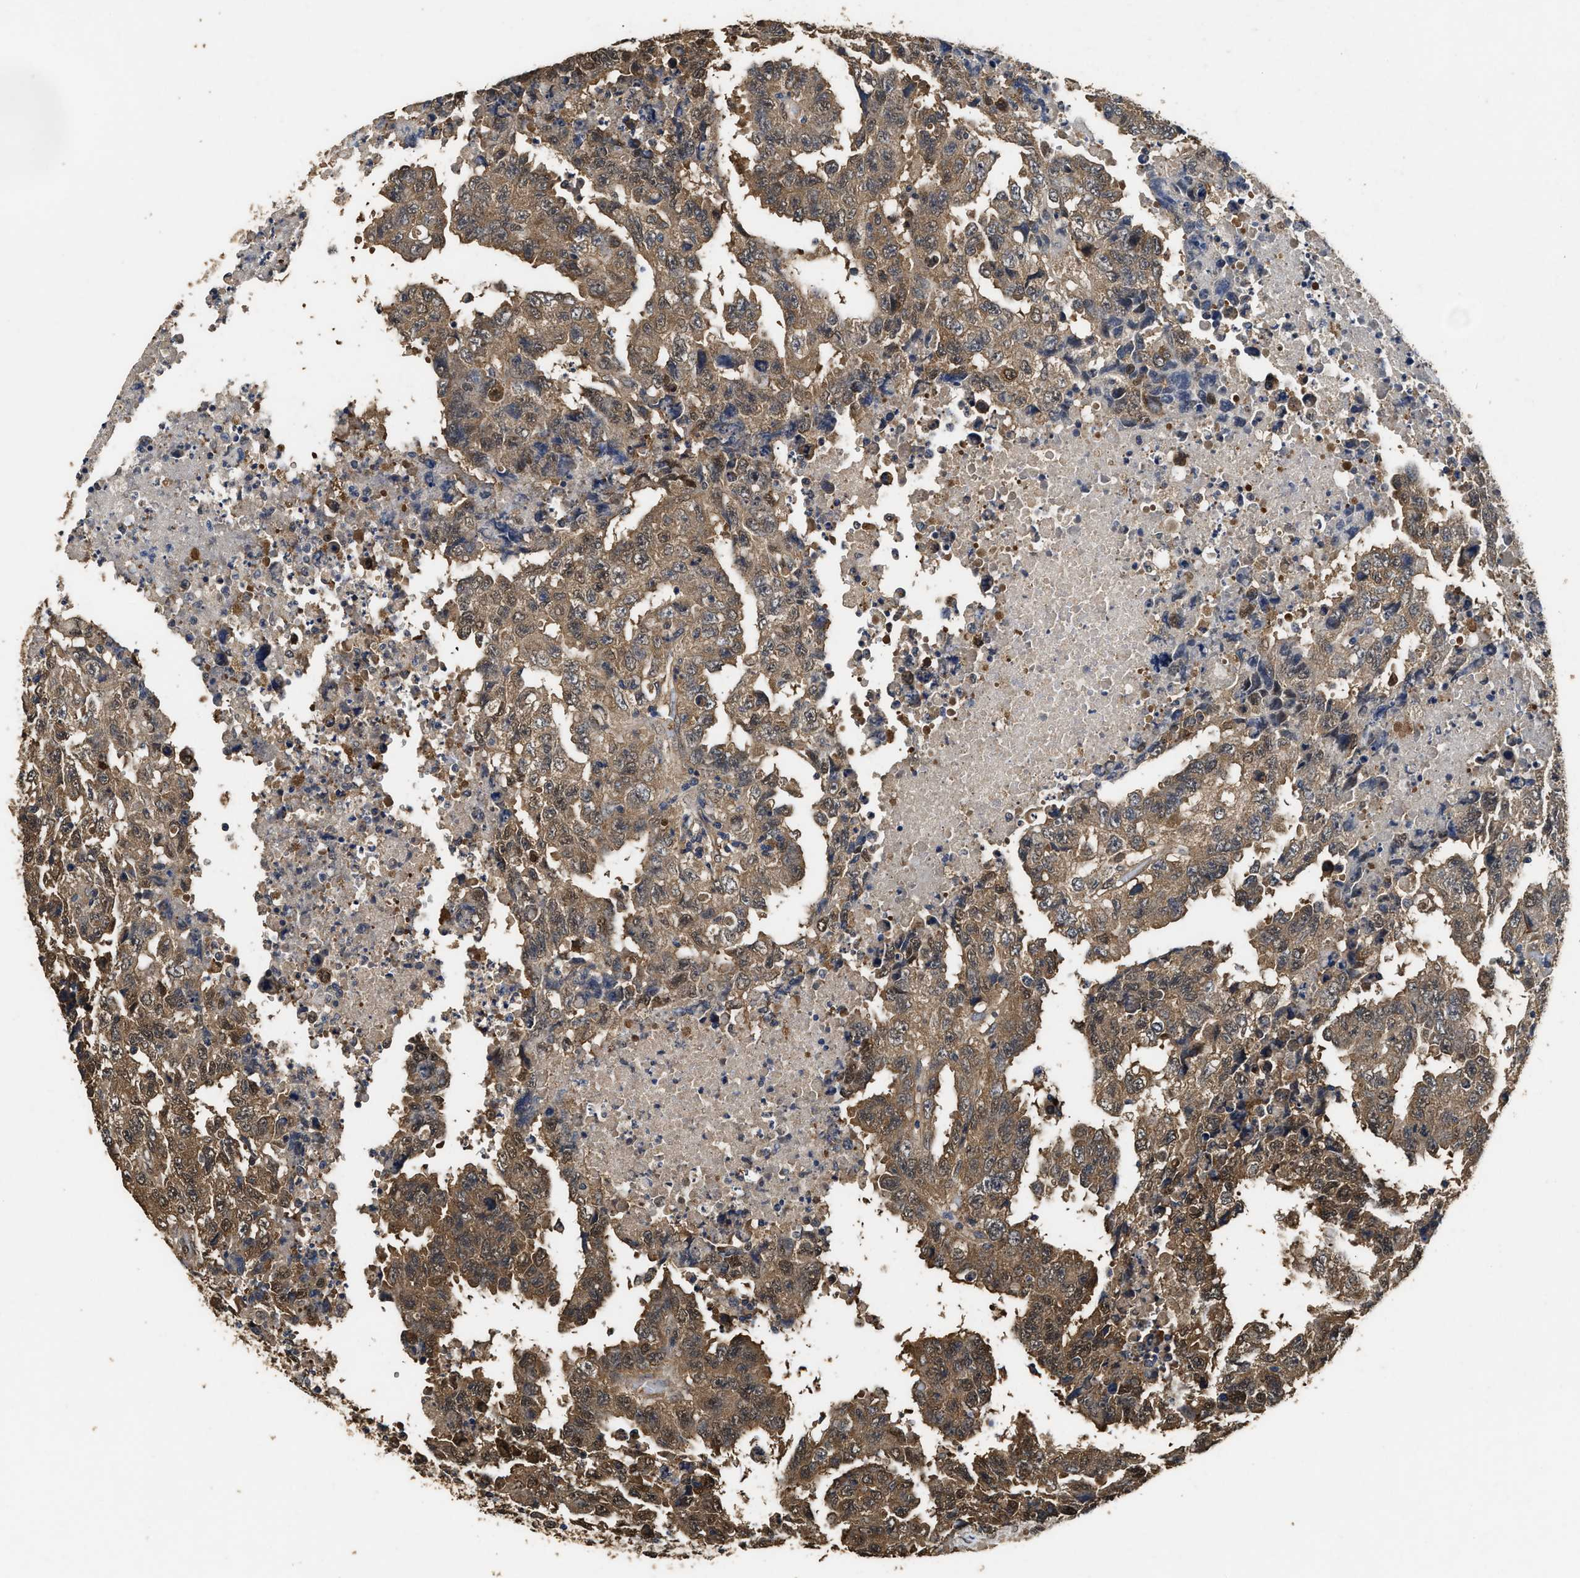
{"staining": {"intensity": "moderate", "quantity": ">75%", "location": "cytoplasmic/membranous,nuclear"}, "tissue": "testis cancer", "cell_type": "Tumor cells", "image_type": "cancer", "snomed": [{"axis": "morphology", "description": "Necrosis, NOS"}, {"axis": "morphology", "description": "Carcinoma, Embryonal, NOS"}, {"axis": "topography", "description": "Testis"}], "caption": "IHC (DAB (3,3'-diaminobenzidine)) staining of human testis cancer (embryonal carcinoma) exhibits moderate cytoplasmic/membranous and nuclear protein staining in about >75% of tumor cells.", "gene": "YWHAE", "patient": {"sex": "male", "age": 19}}